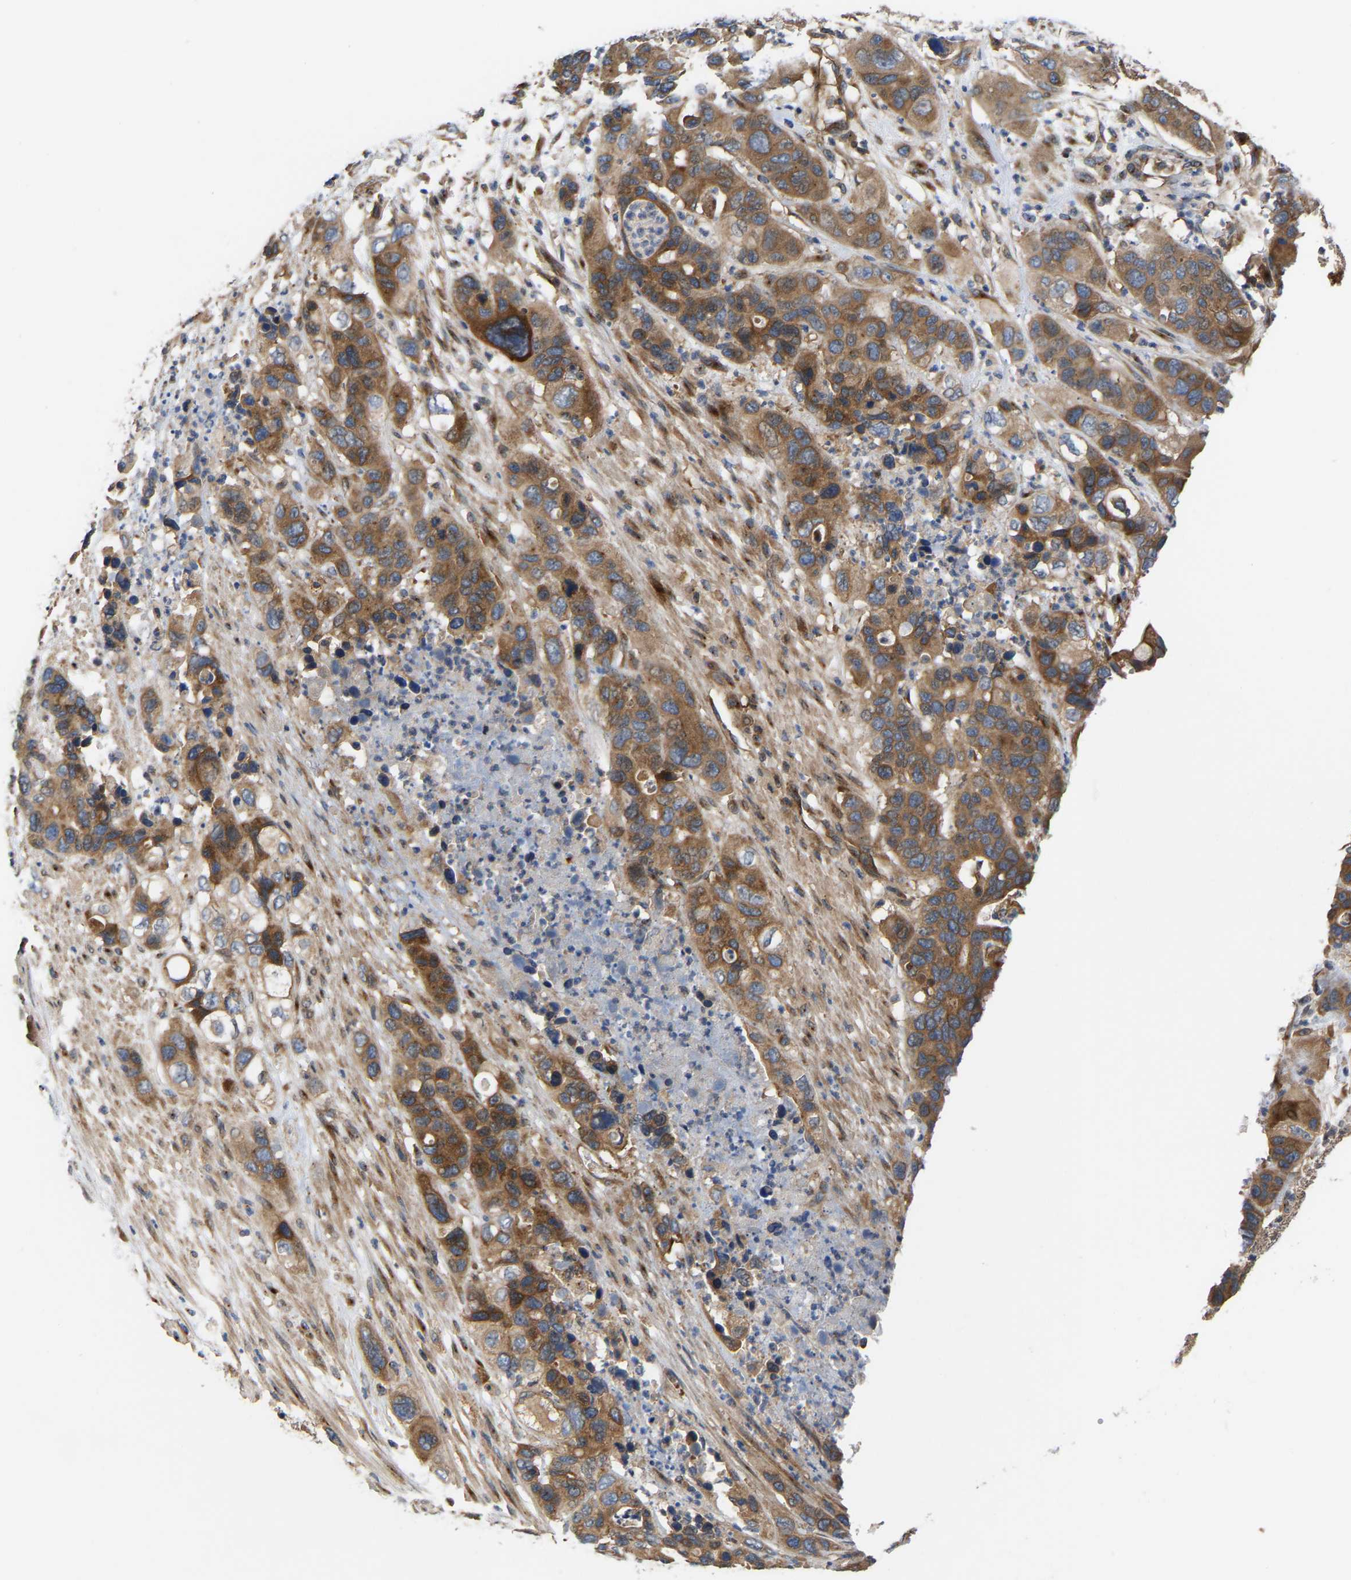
{"staining": {"intensity": "moderate", "quantity": ">75%", "location": "cytoplasmic/membranous"}, "tissue": "pancreatic cancer", "cell_type": "Tumor cells", "image_type": "cancer", "snomed": [{"axis": "morphology", "description": "Adenocarcinoma, NOS"}, {"axis": "topography", "description": "Pancreas"}], "caption": "An image of human pancreatic cancer stained for a protein demonstrates moderate cytoplasmic/membranous brown staining in tumor cells.", "gene": "LAPTM4B", "patient": {"sex": "female", "age": 71}}